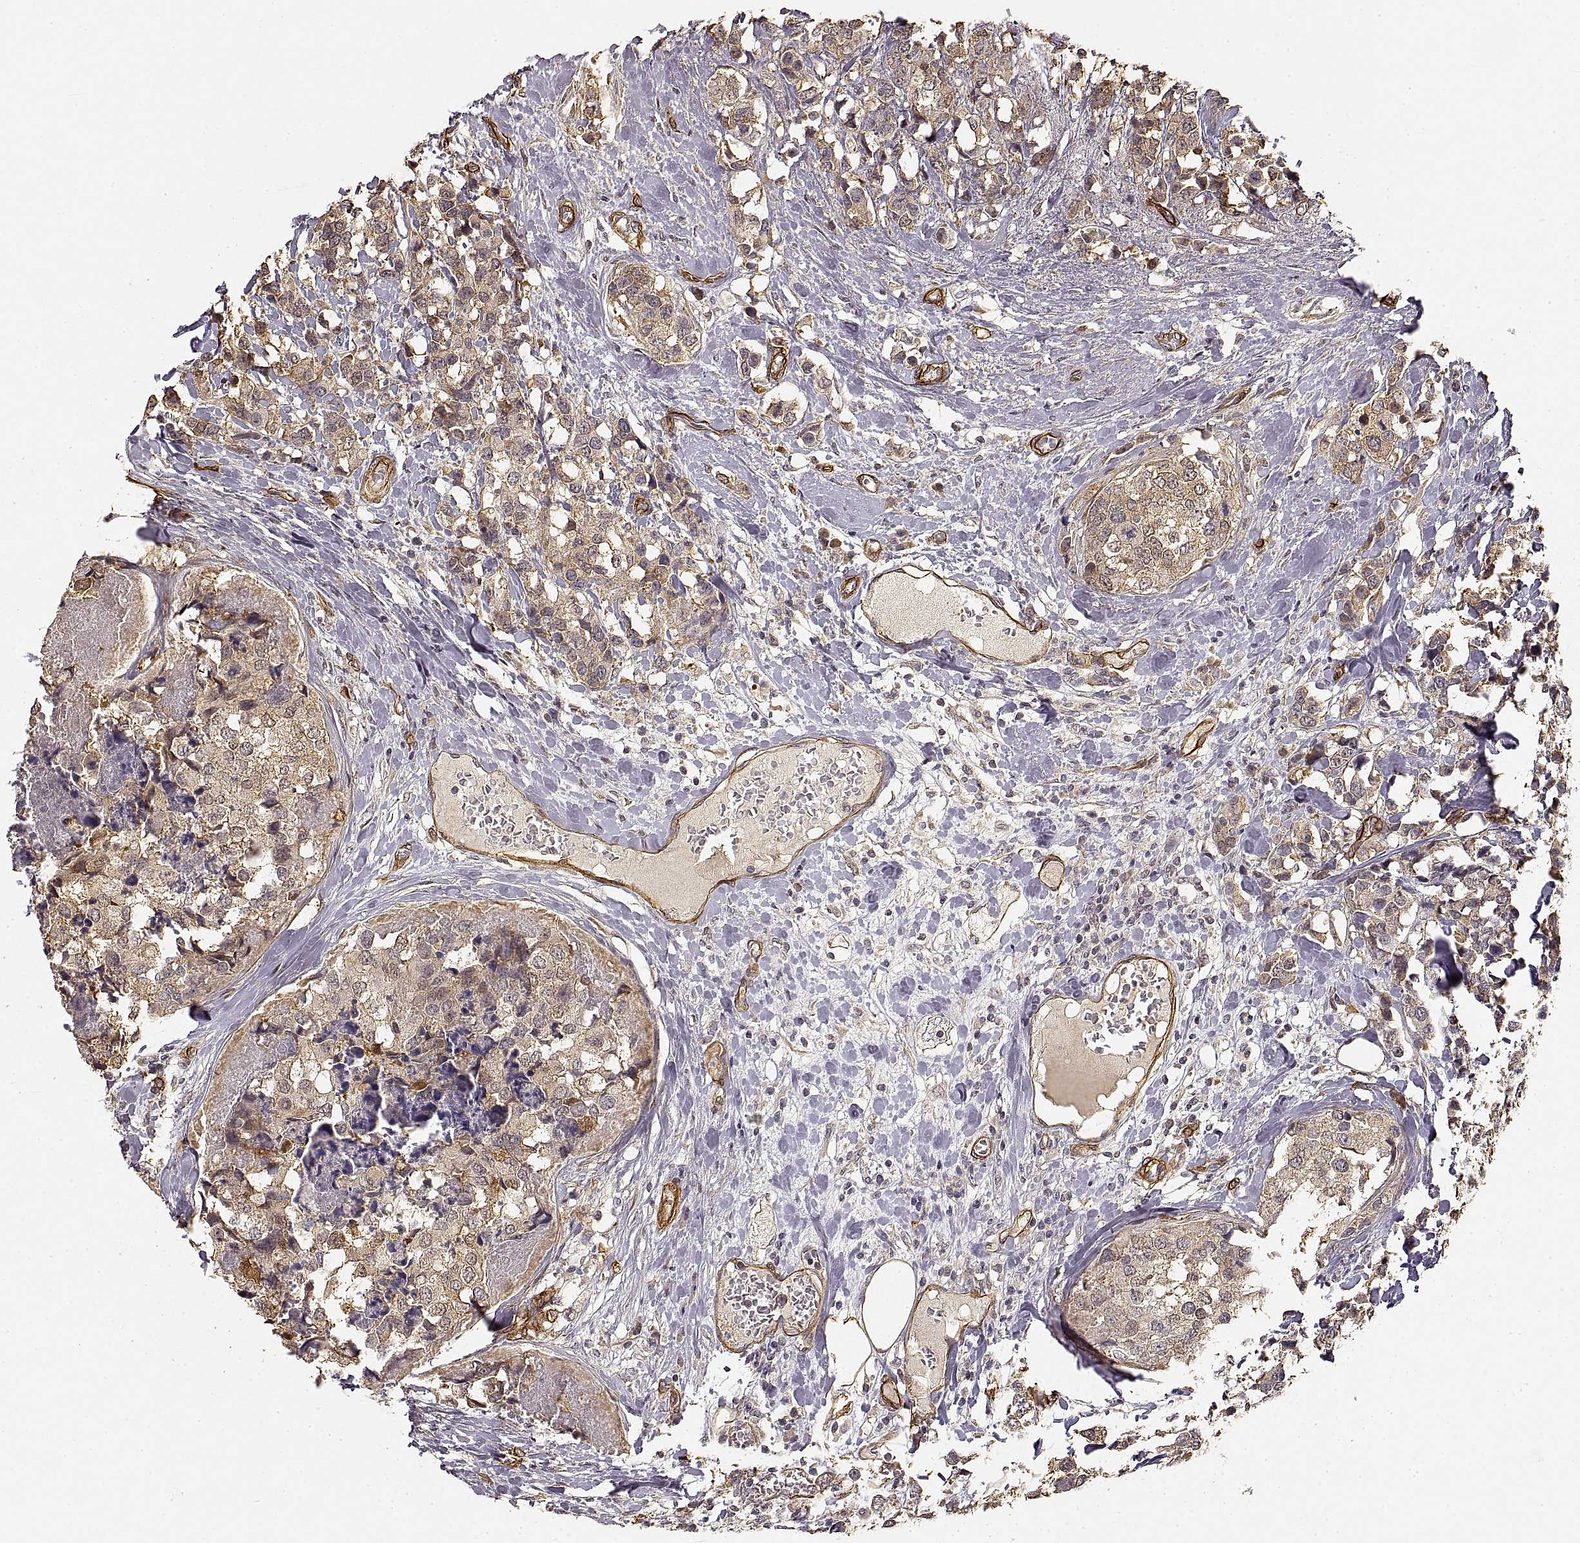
{"staining": {"intensity": "moderate", "quantity": ">75%", "location": "cytoplasmic/membranous"}, "tissue": "breast cancer", "cell_type": "Tumor cells", "image_type": "cancer", "snomed": [{"axis": "morphology", "description": "Lobular carcinoma"}, {"axis": "topography", "description": "Breast"}], "caption": "The photomicrograph shows staining of breast cancer (lobular carcinoma), revealing moderate cytoplasmic/membranous protein expression (brown color) within tumor cells.", "gene": "LAMA4", "patient": {"sex": "female", "age": 59}}